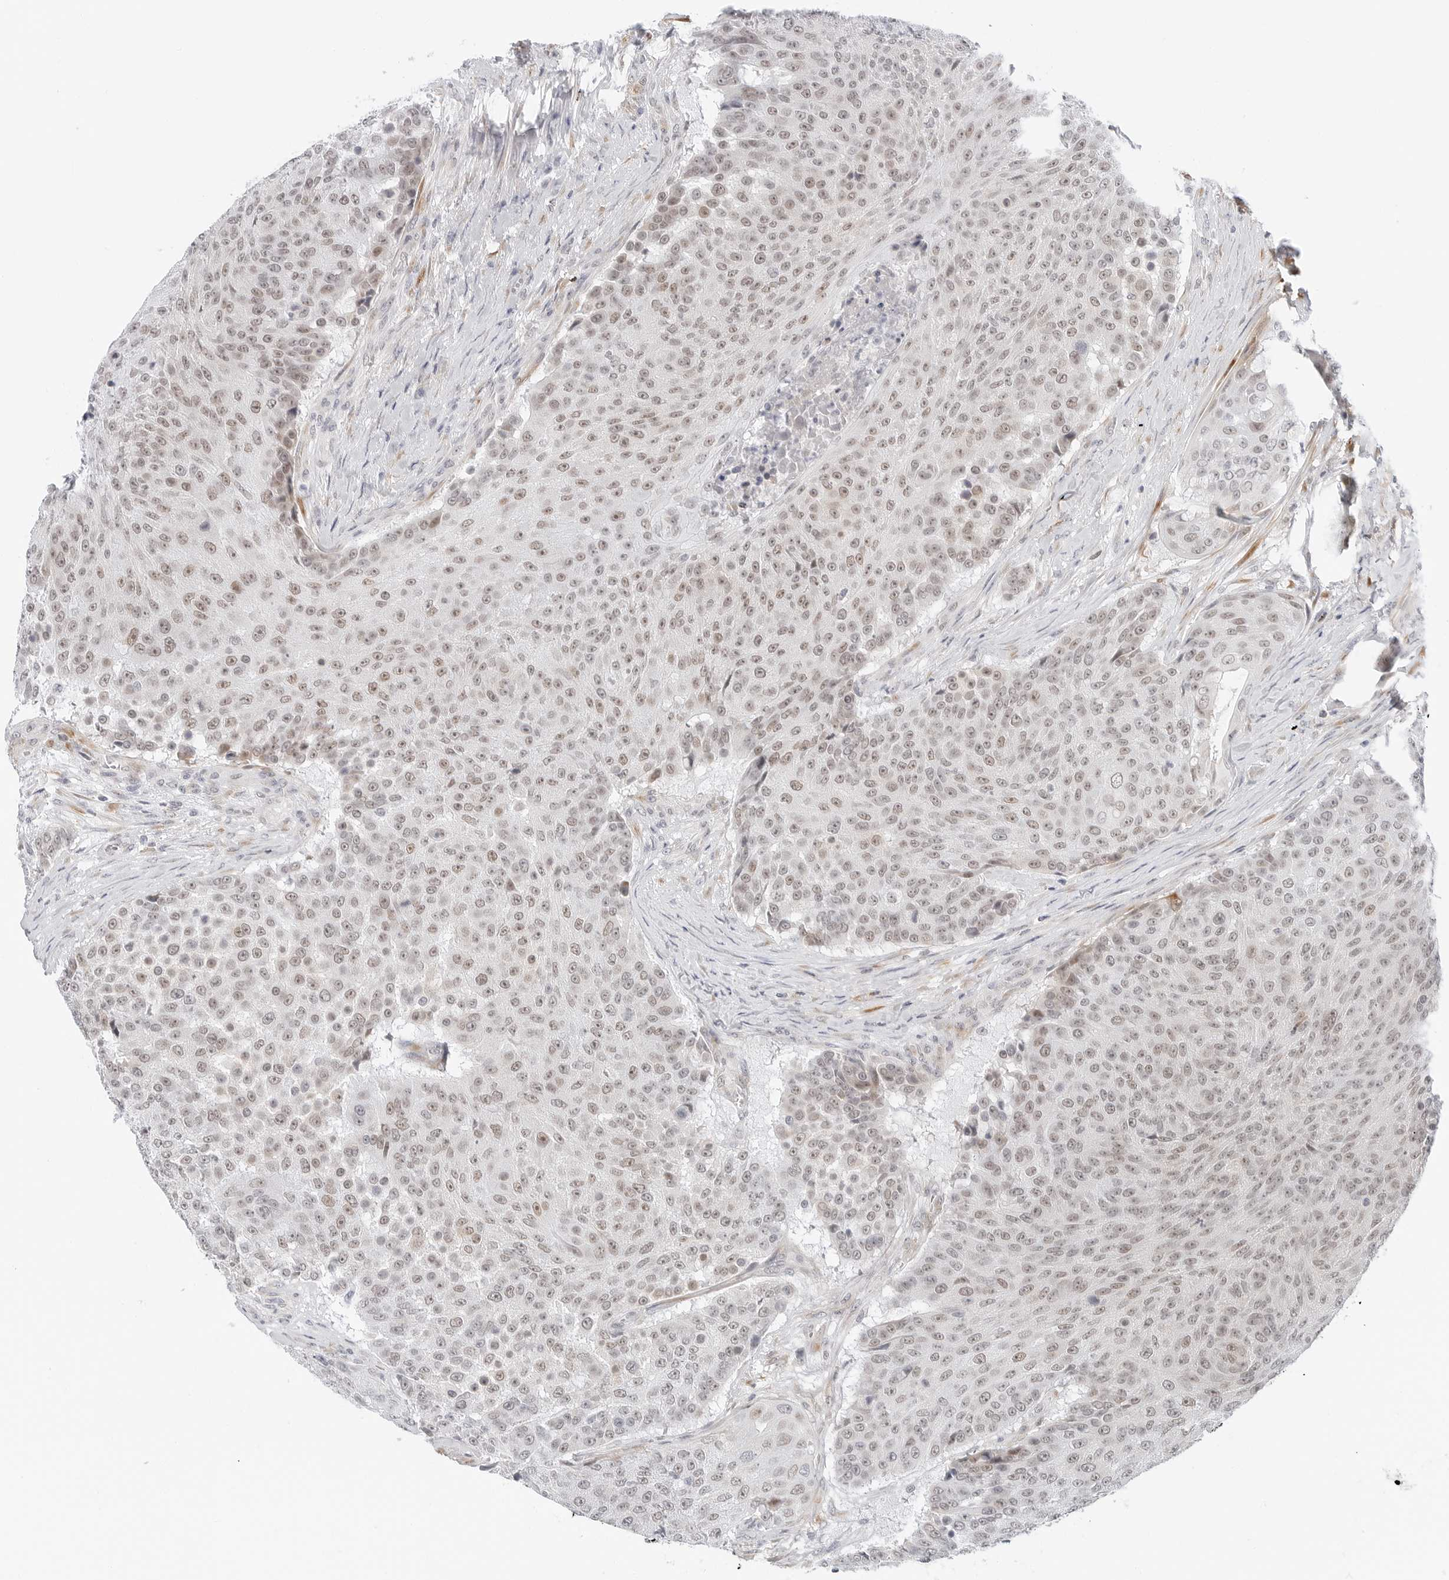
{"staining": {"intensity": "weak", "quantity": "25%-75%", "location": "nuclear"}, "tissue": "urothelial cancer", "cell_type": "Tumor cells", "image_type": "cancer", "snomed": [{"axis": "morphology", "description": "Urothelial carcinoma, High grade"}, {"axis": "topography", "description": "Urinary bladder"}], "caption": "A micrograph of urothelial cancer stained for a protein displays weak nuclear brown staining in tumor cells.", "gene": "TSEN2", "patient": {"sex": "female", "age": 63}}